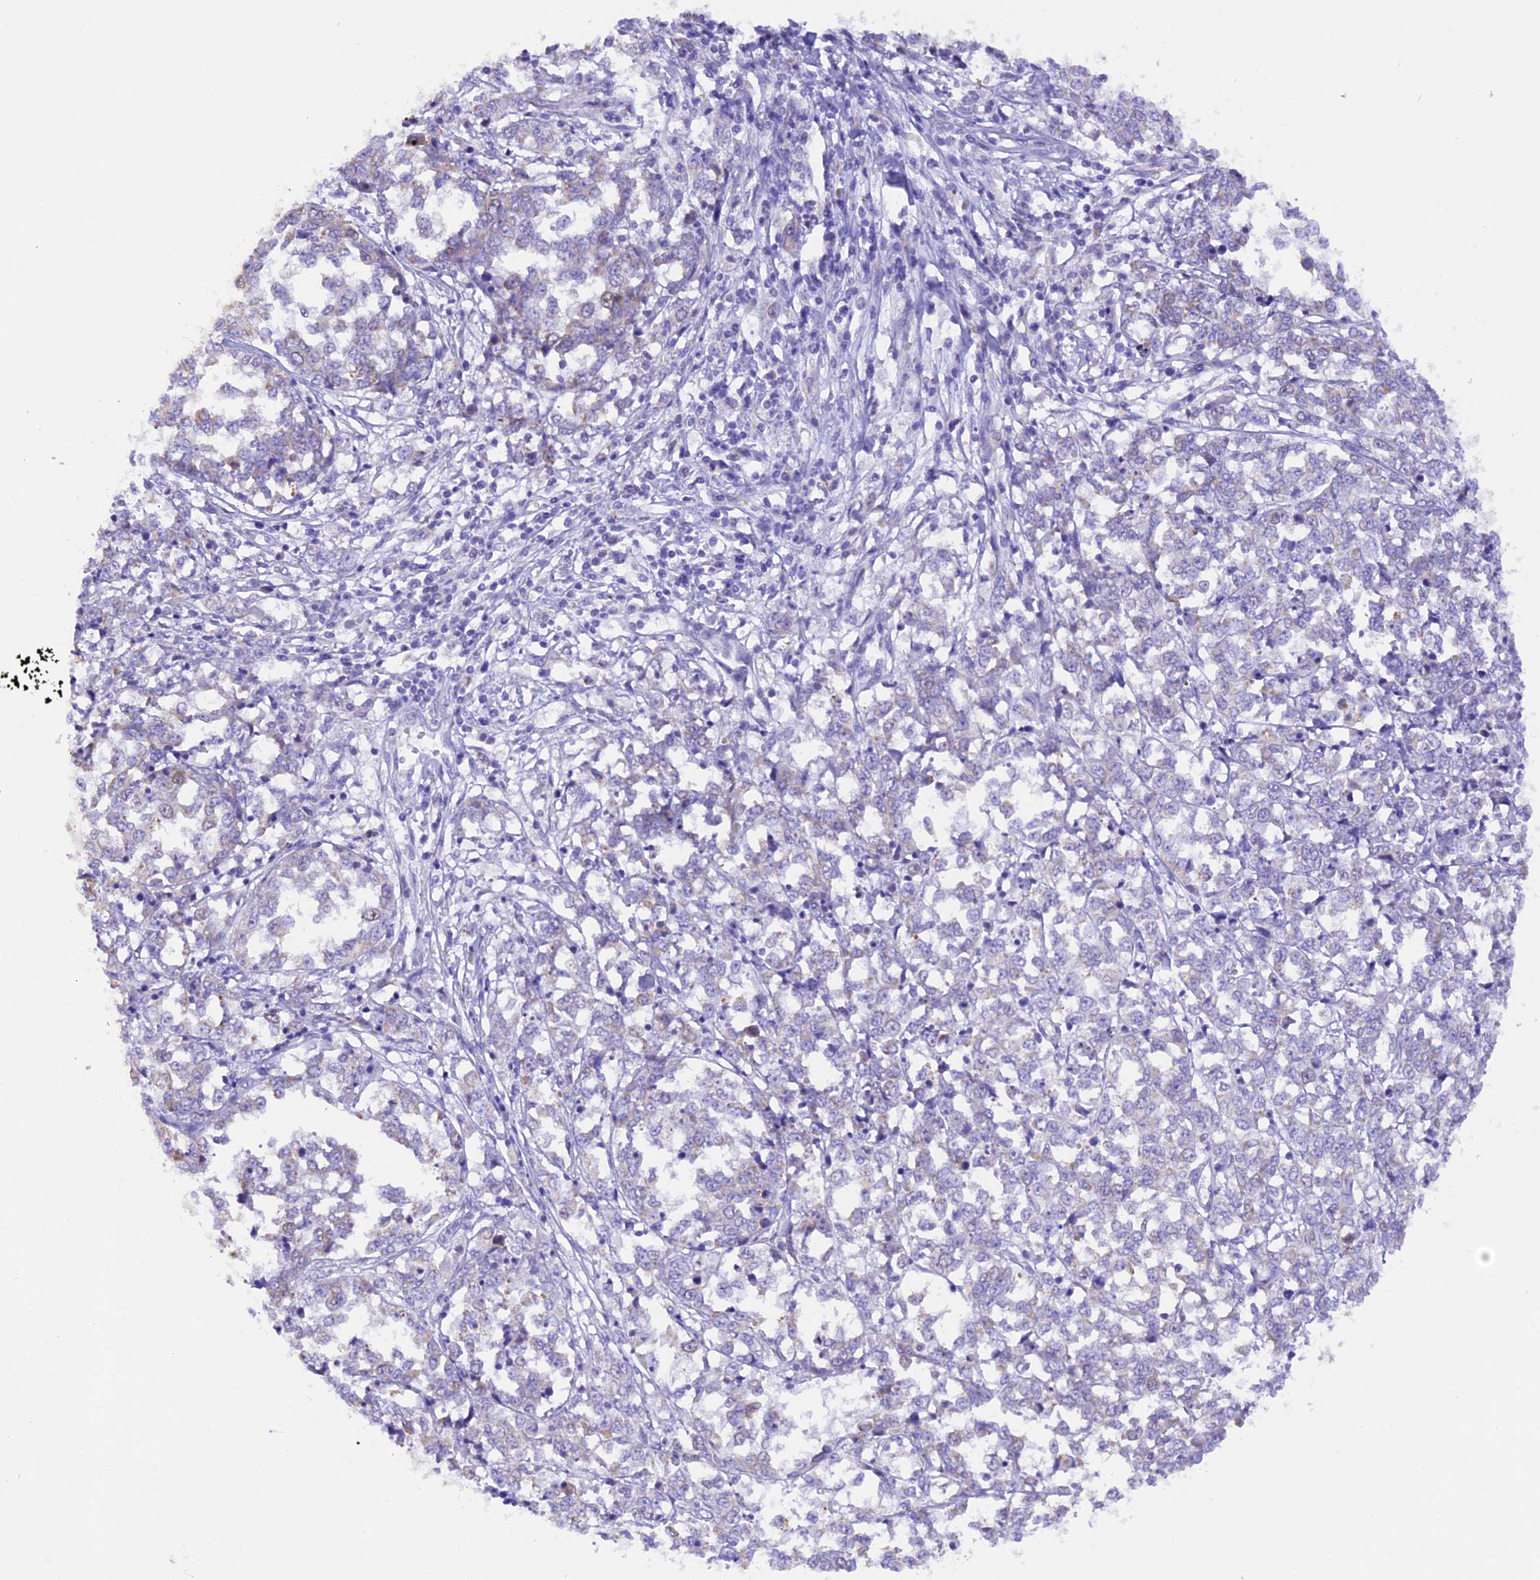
{"staining": {"intensity": "negative", "quantity": "none", "location": "none"}, "tissue": "melanoma", "cell_type": "Tumor cells", "image_type": "cancer", "snomed": [{"axis": "morphology", "description": "Malignant melanoma, NOS"}, {"axis": "topography", "description": "Skin"}], "caption": "An IHC image of malignant melanoma is shown. There is no staining in tumor cells of malignant melanoma.", "gene": "PKIA", "patient": {"sex": "female", "age": 72}}